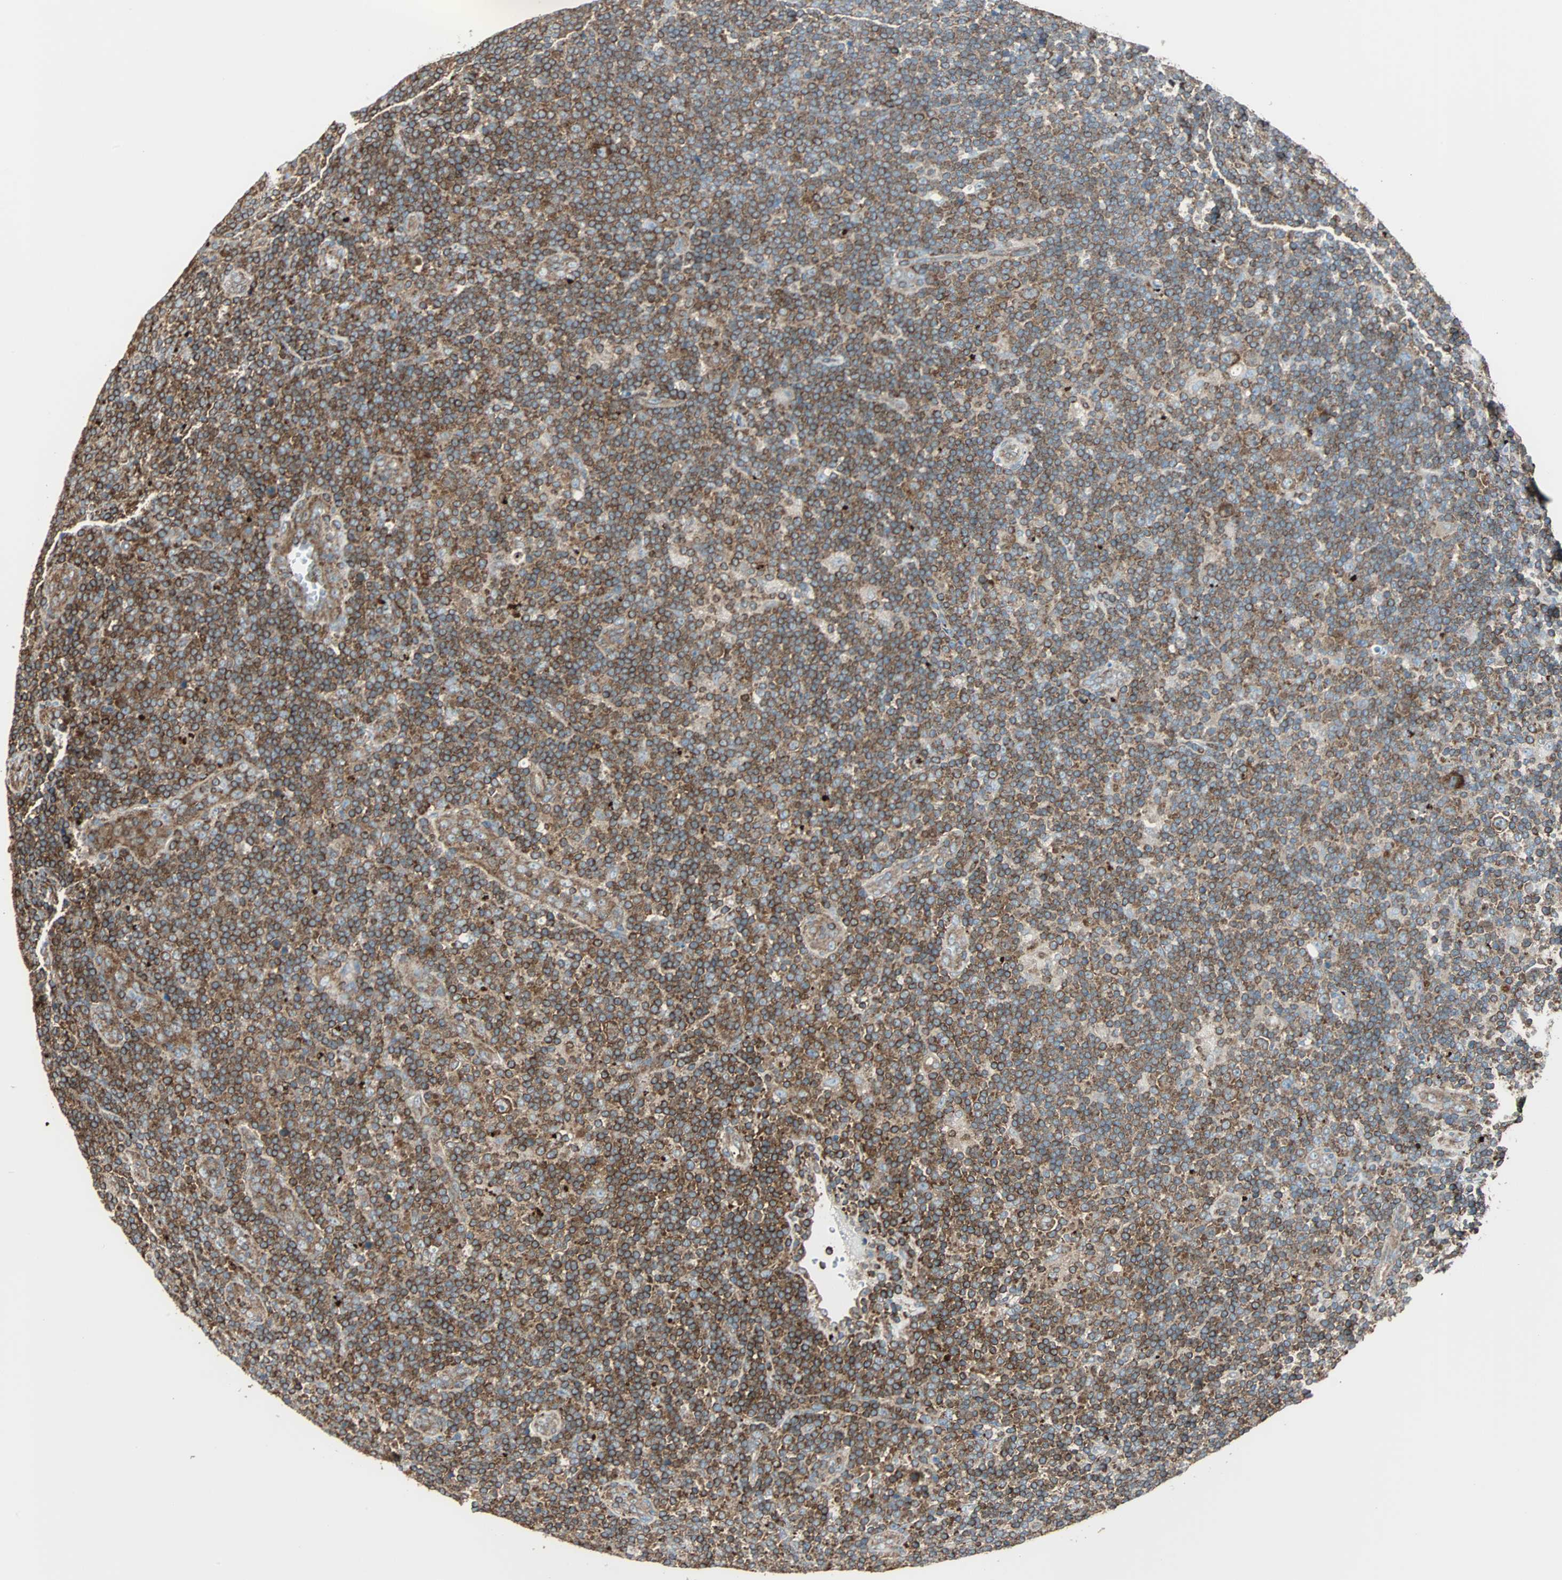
{"staining": {"intensity": "strong", "quantity": ">75%", "location": "cytoplasmic/membranous"}, "tissue": "lymphoma", "cell_type": "Tumor cells", "image_type": "cancer", "snomed": [{"axis": "morphology", "description": "Hodgkin's disease, NOS"}, {"axis": "topography", "description": "Lymph node"}], "caption": "Lymphoma stained for a protein exhibits strong cytoplasmic/membranous positivity in tumor cells. (DAB IHC with brightfield microscopy, high magnification).", "gene": "RELA", "patient": {"sex": "female", "age": 57}}